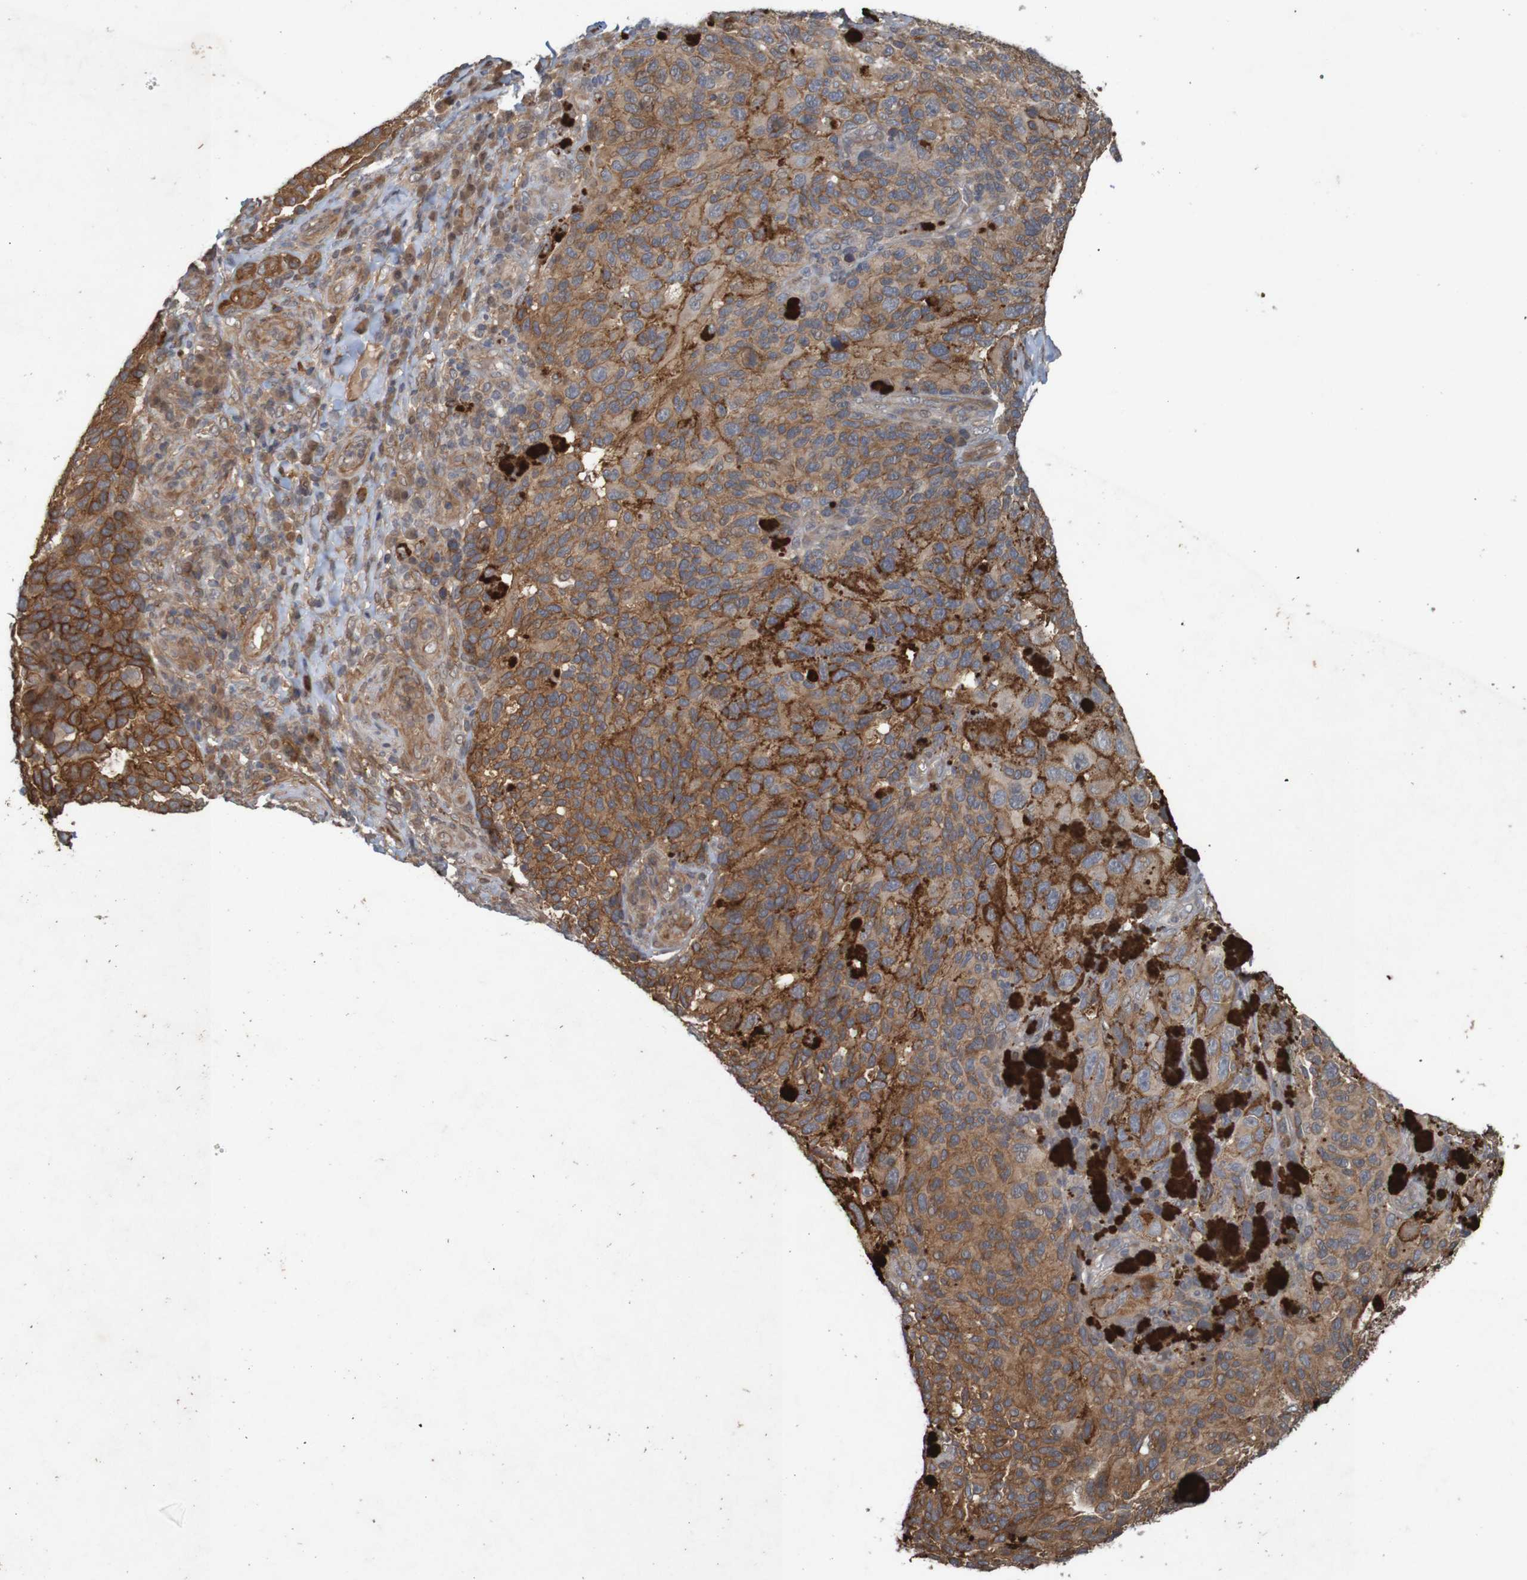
{"staining": {"intensity": "moderate", "quantity": ">75%", "location": "cytoplasmic/membranous"}, "tissue": "melanoma", "cell_type": "Tumor cells", "image_type": "cancer", "snomed": [{"axis": "morphology", "description": "Malignant melanoma, NOS"}, {"axis": "topography", "description": "Skin"}], "caption": "Melanoma was stained to show a protein in brown. There is medium levels of moderate cytoplasmic/membranous positivity in approximately >75% of tumor cells.", "gene": "ARHGEF11", "patient": {"sex": "female", "age": 73}}